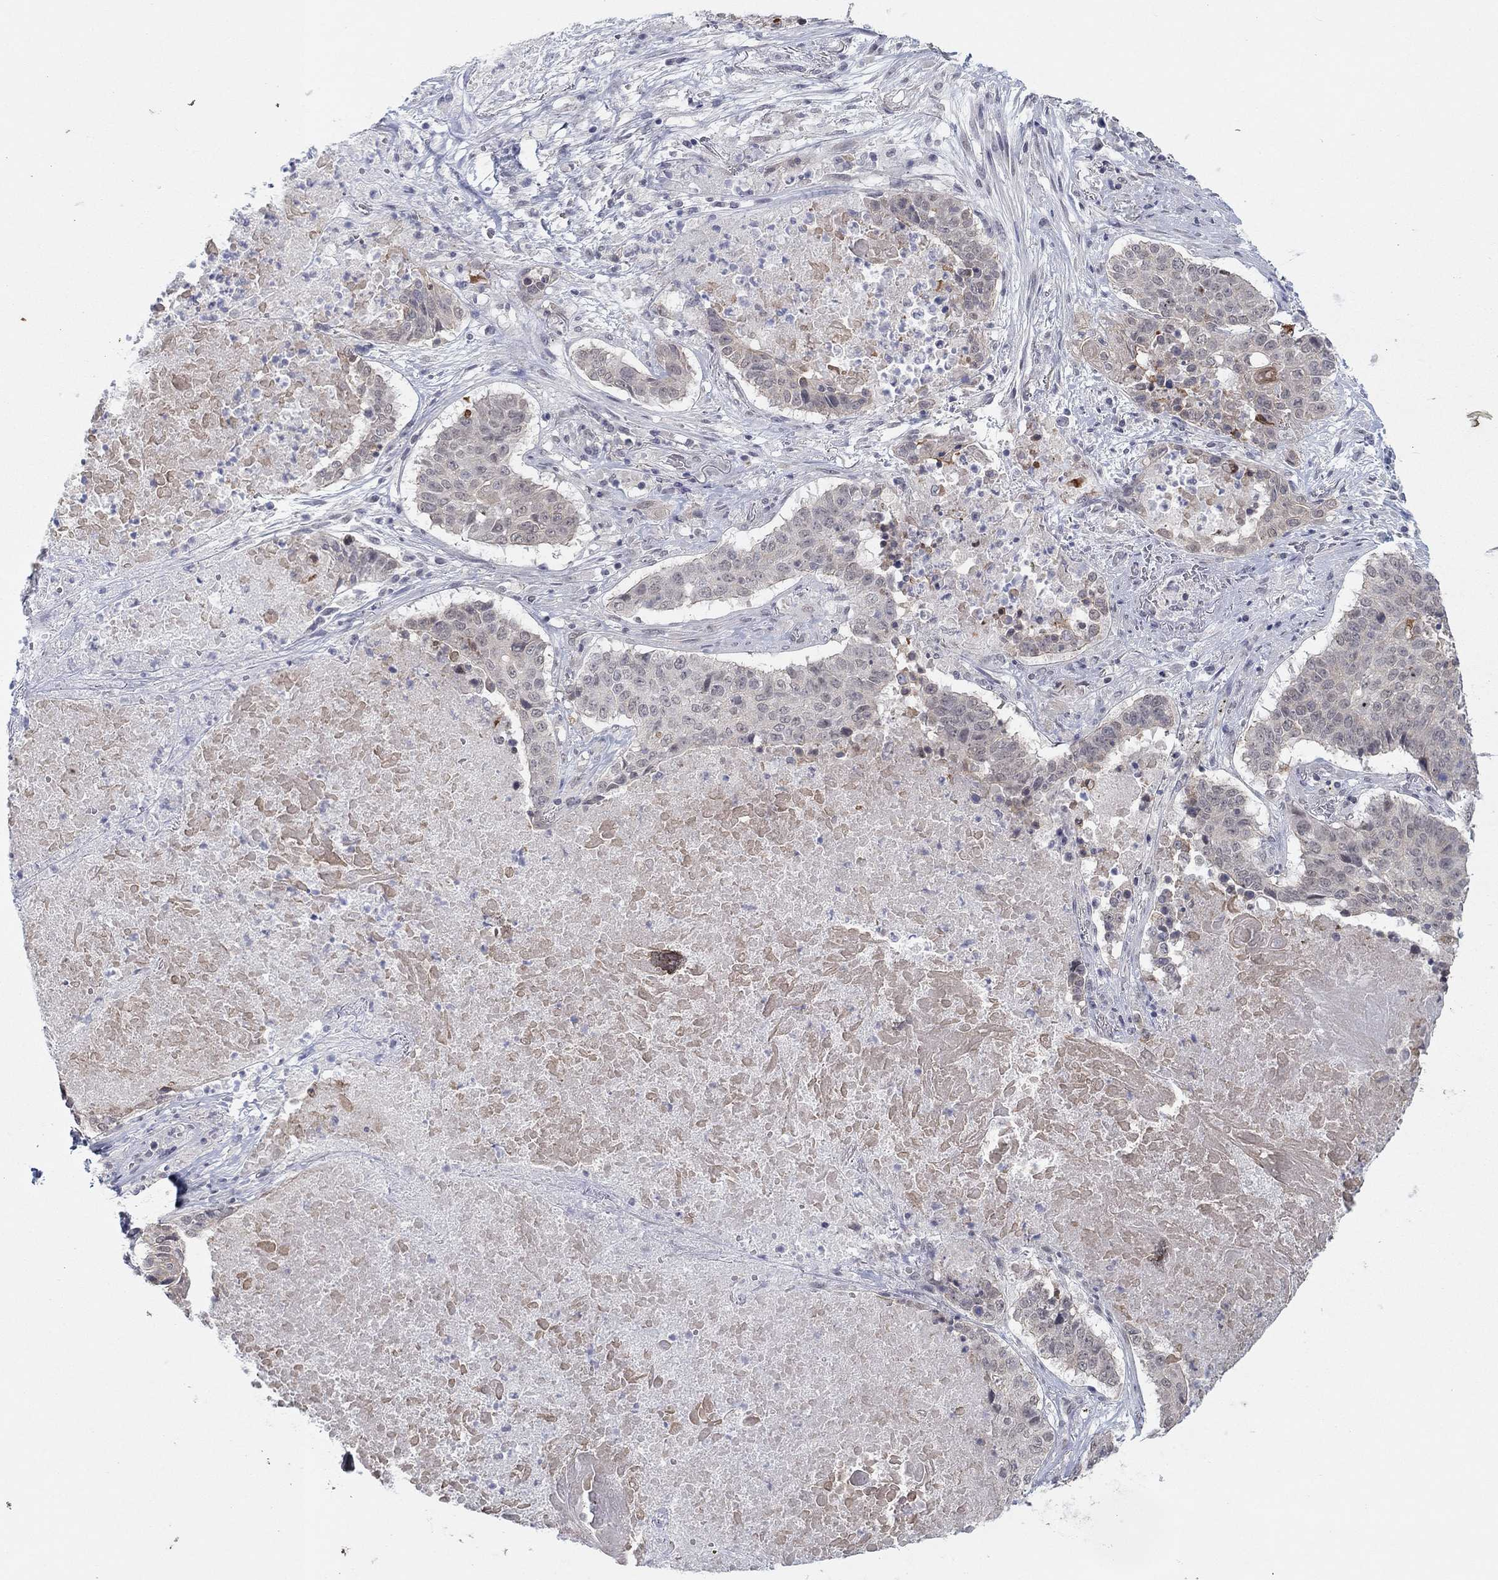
{"staining": {"intensity": "negative", "quantity": "none", "location": "none"}, "tissue": "lung cancer", "cell_type": "Tumor cells", "image_type": "cancer", "snomed": [{"axis": "morphology", "description": "Squamous cell carcinoma, NOS"}, {"axis": "topography", "description": "Lung"}], "caption": "Tumor cells are negative for brown protein staining in squamous cell carcinoma (lung).", "gene": "SLC22A2", "patient": {"sex": "male", "age": 64}}